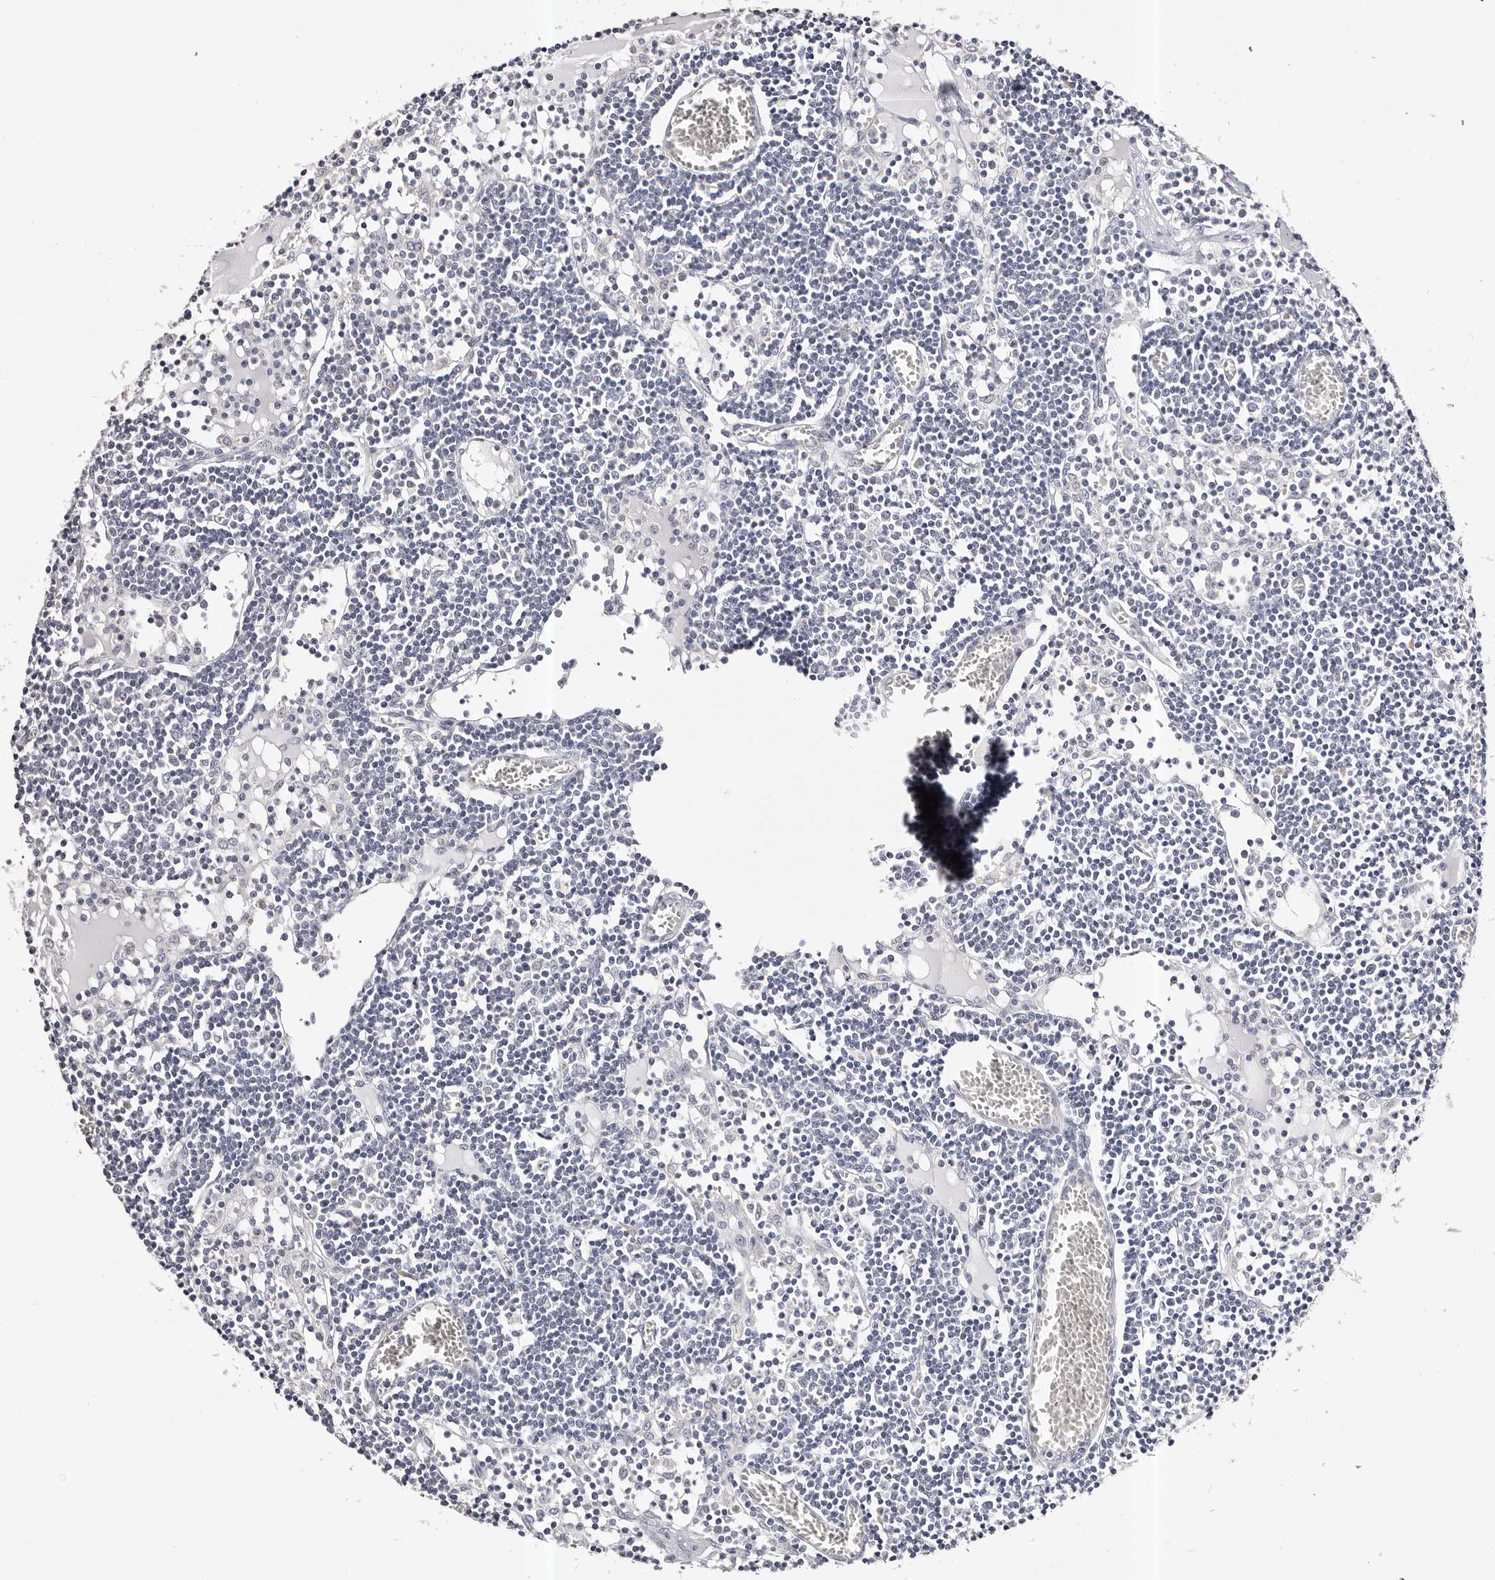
{"staining": {"intensity": "negative", "quantity": "none", "location": "none"}, "tissue": "lymph node", "cell_type": "Germinal center cells", "image_type": "normal", "snomed": [{"axis": "morphology", "description": "Normal tissue, NOS"}, {"axis": "topography", "description": "Lymph node"}], "caption": "Immunohistochemistry (IHC) image of benign lymph node stained for a protein (brown), which shows no expression in germinal center cells. (Stains: DAB (3,3'-diaminobenzidine) immunohistochemistry (IHC) with hematoxylin counter stain, Microscopy: brightfield microscopy at high magnification).", "gene": "ROM1", "patient": {"sex": "female", "age": 11}}